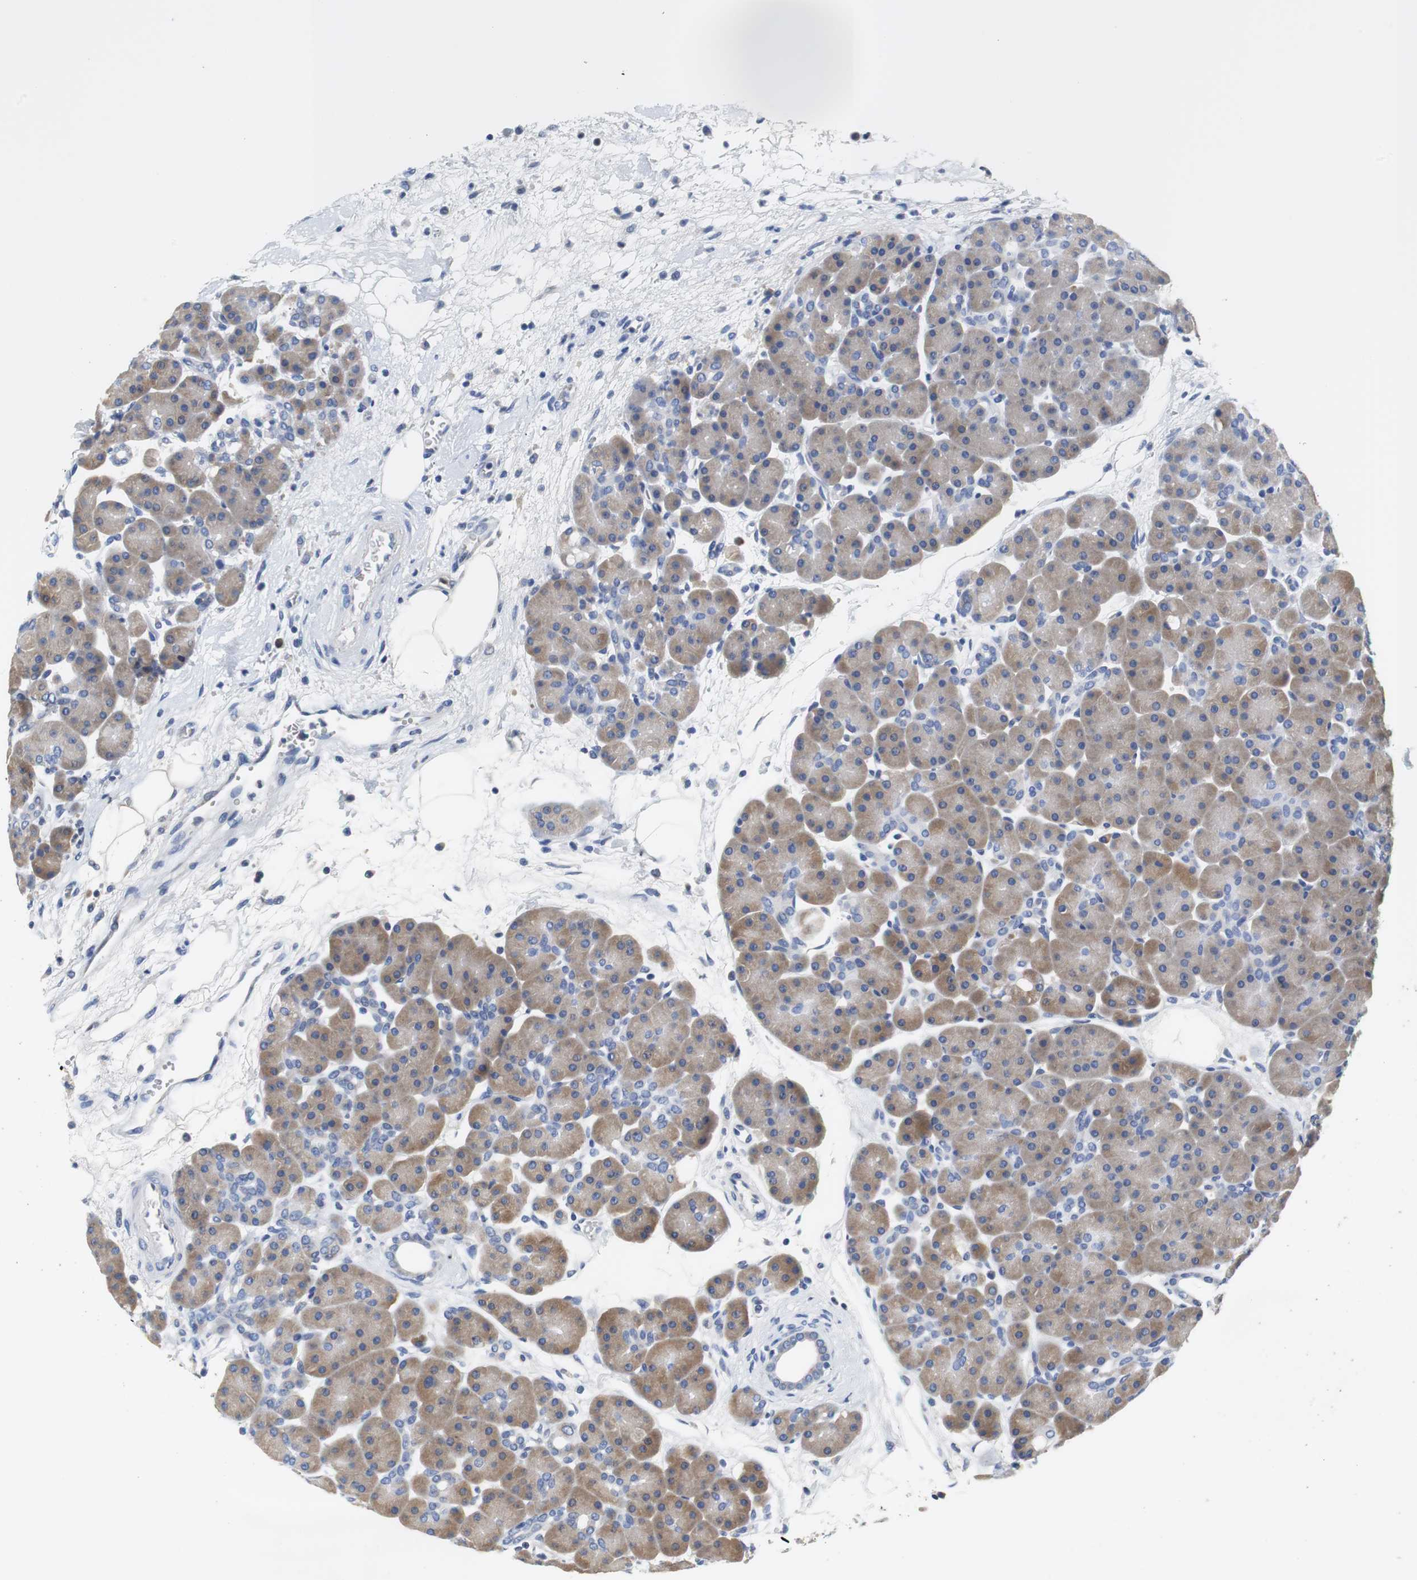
{"staining": {"intensity": "moderate", "quantity": ">75%", "location": "cytoplasmic/membranous"}, "tissue": "pancreas", "cell_type": "Exocrine glandular cells", "image_type": "normal", "snomed": [{"axis": "morphology", "description": "Normal tissue, NOS"}, {"axis": "topography", "description": "Pancreas"}], "caption": "Protein staining shows moderate cytoplasmic/membranous staining in approximately >75% of exocrine glandular cells in unremarkable pancreas.", "gene": "PCK1", "patient": {"sex": "male", "age": 66}}